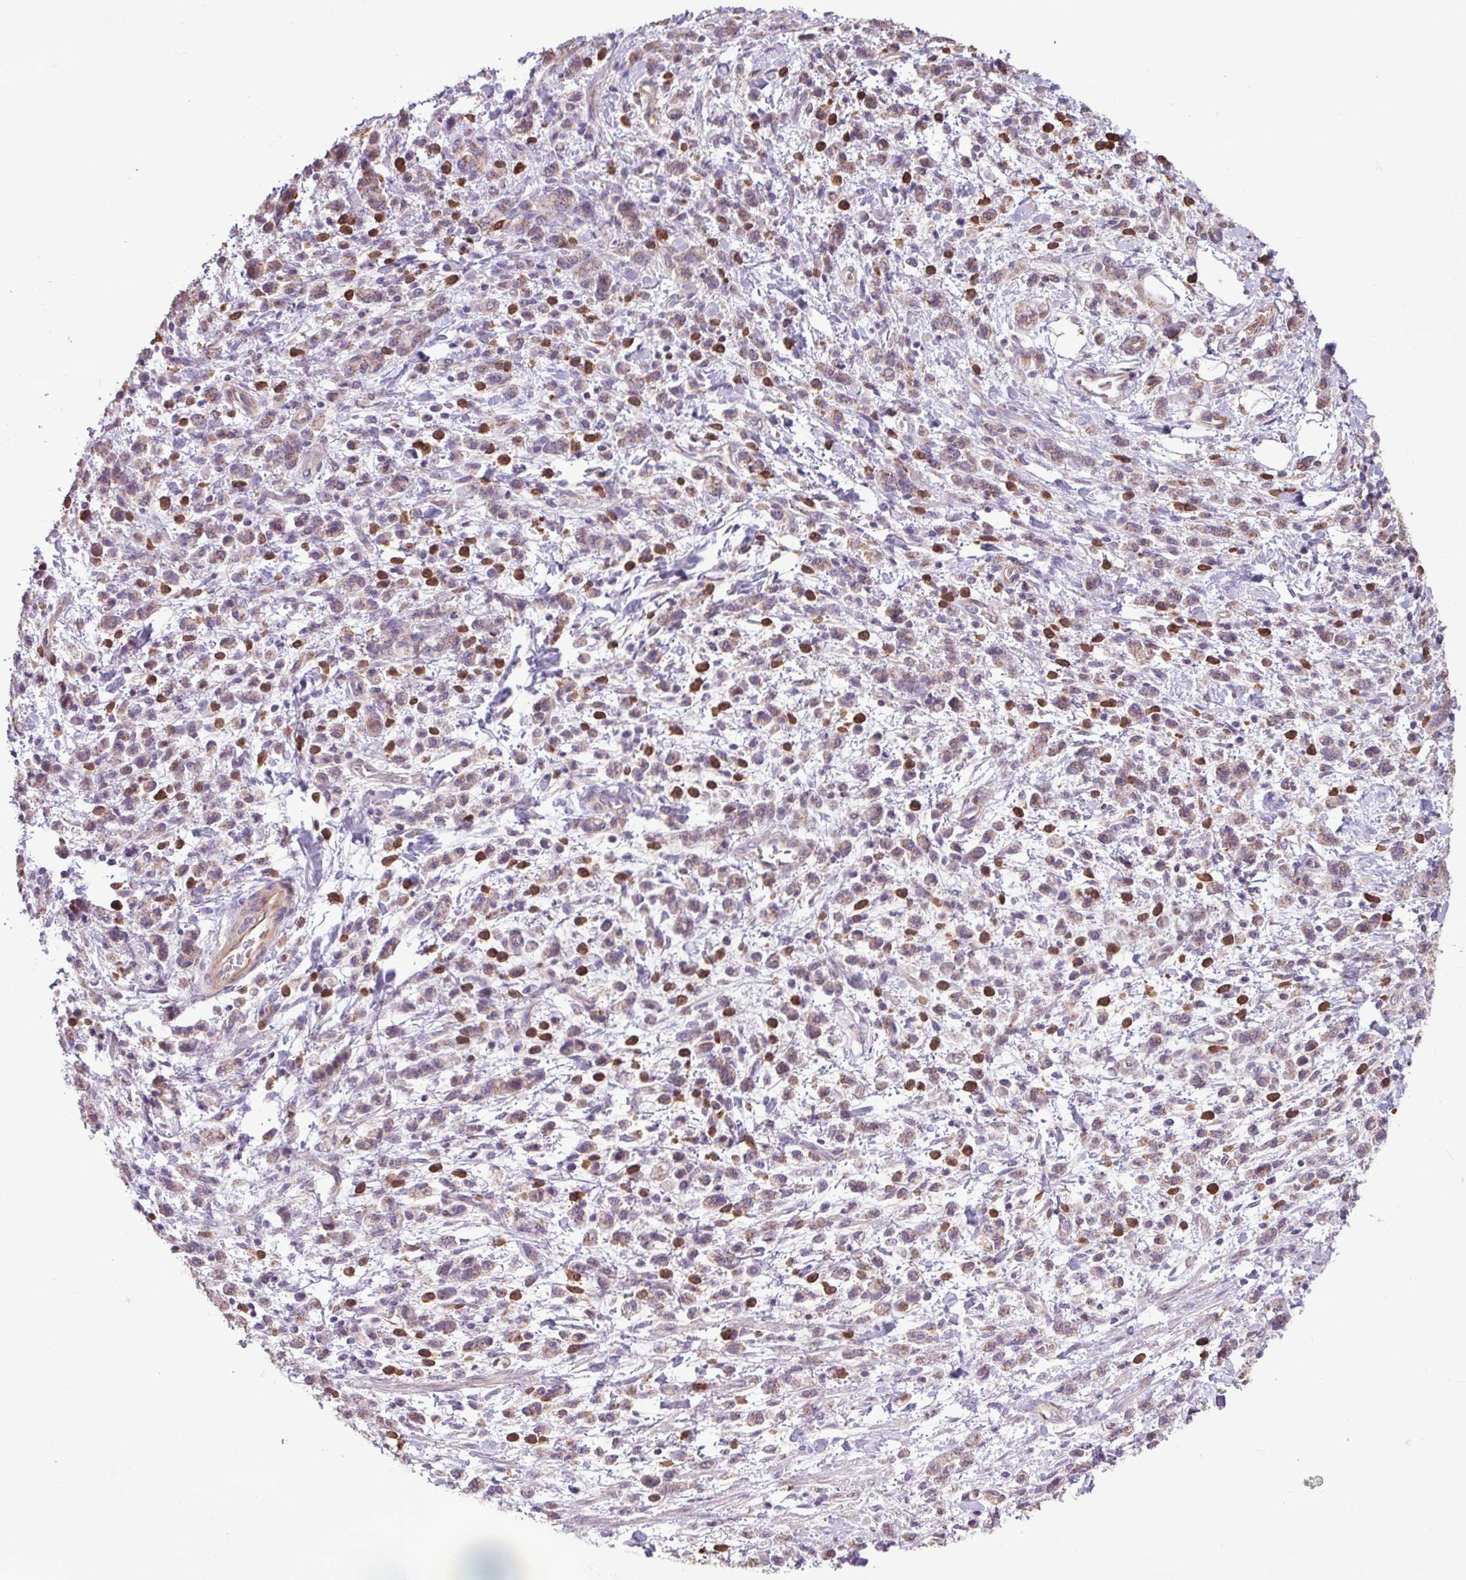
{"staining": {"intensity": "moderate", "quantity": "25%-75%", "location": "nuclear"}, "tissue": "stomach cancer", "cell_type": "Tumor cells", "image_type": "cancer", "snomed": [{"axis": "morphology", "description": "Adenocarcinoma, NOS"}, {"axis": "topography", "description": "Stomach"}], "caption": "Stomach cancer stained with a brown dye reveals moderate nuclear positive staining in approximately 25%-75% of tumor cells.", "gene": "CHST11", "patient": {"sex": "male", "age": 77}}